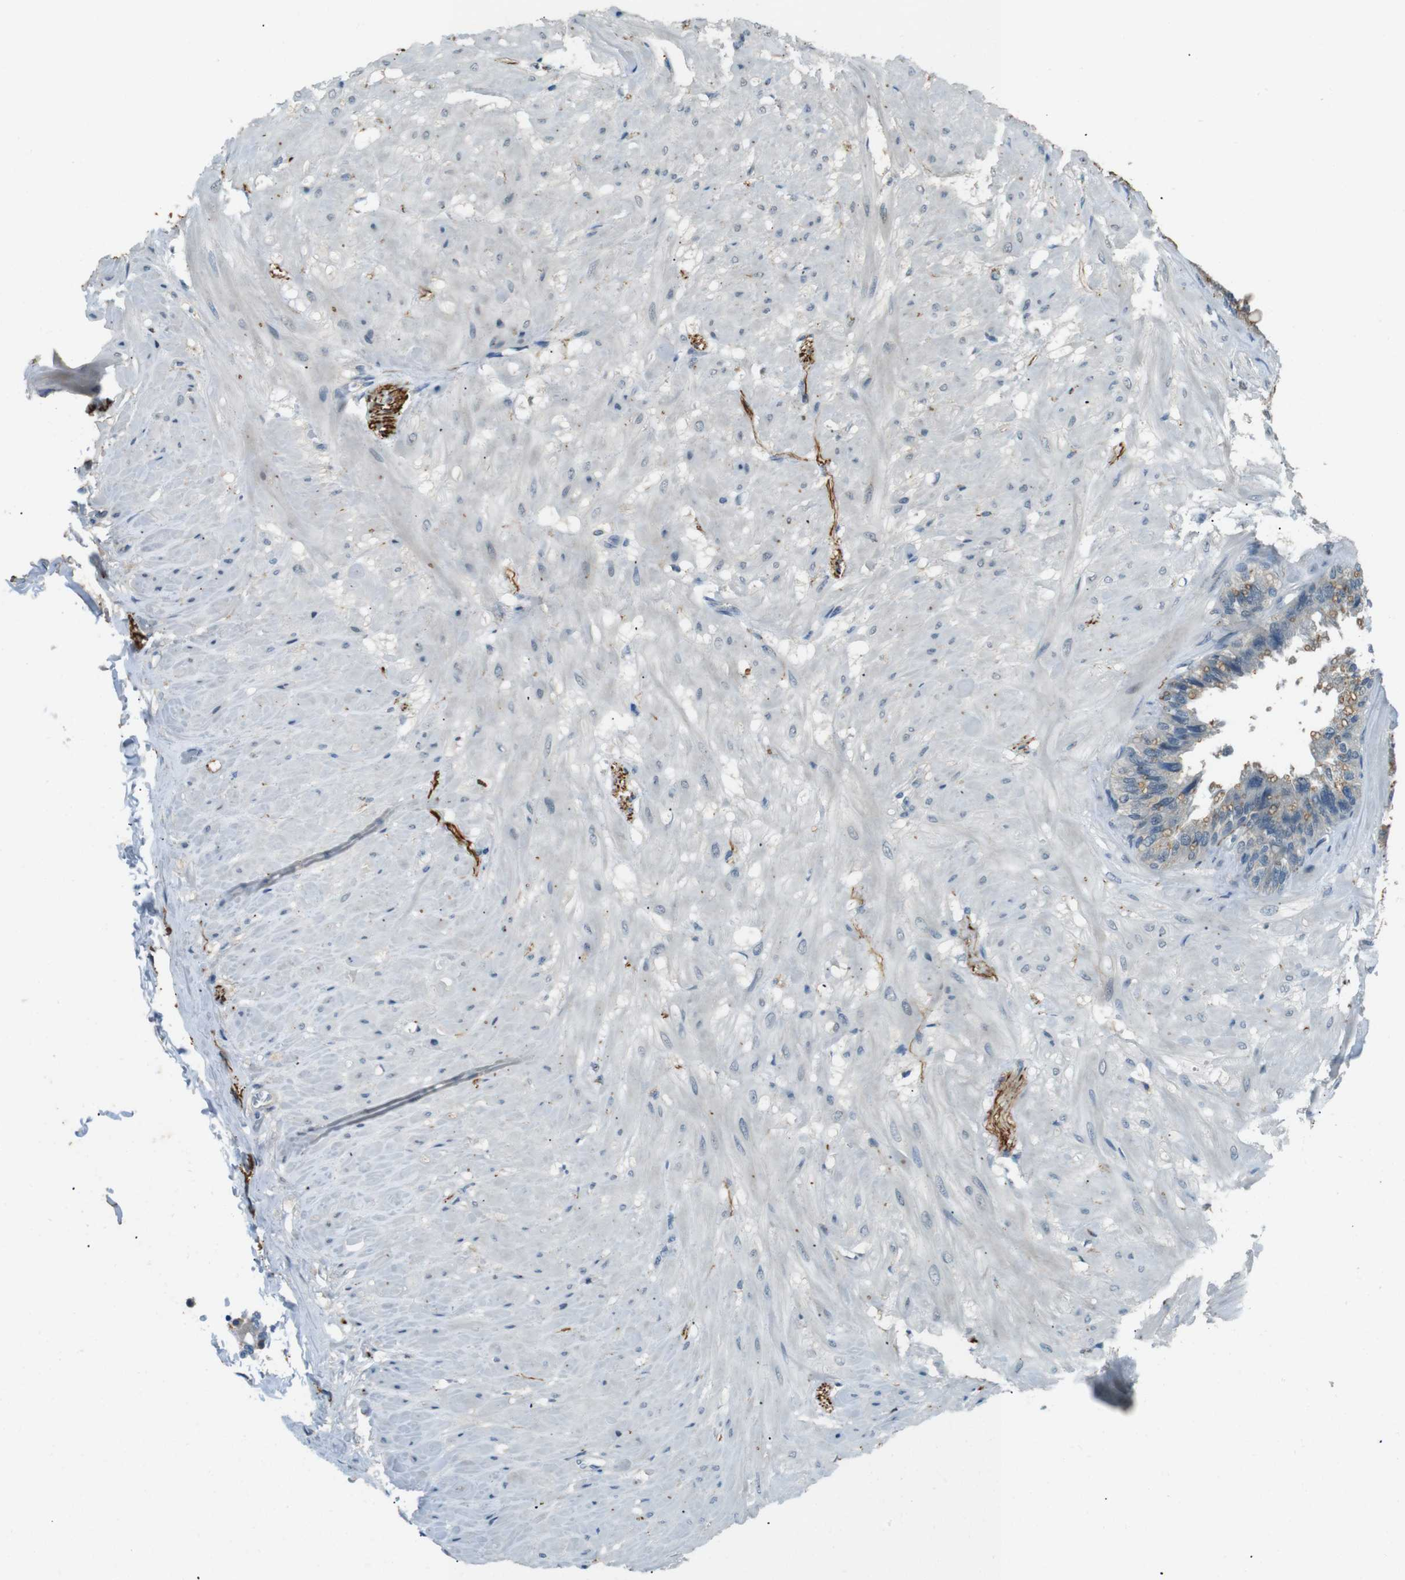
{"staining": {"intensity": "weak", "quantity": "<25%", "location": "cytoplasmic/membranous"}, "tissue": "seminal vesicle", "cell_type": "Glandular cells", "image_type": "normal", "snomed": [{"axis": "morphology", "description": "Normal tissue, NOS"}, {"axis": "topography", "description": "Seminal veicle"}], "caption": "Seminal vesicle stained for a protein using IHC shows no expression glandular cells.", "gene": "MAGI2", "patient": {"sex": "male", "age": 46}}